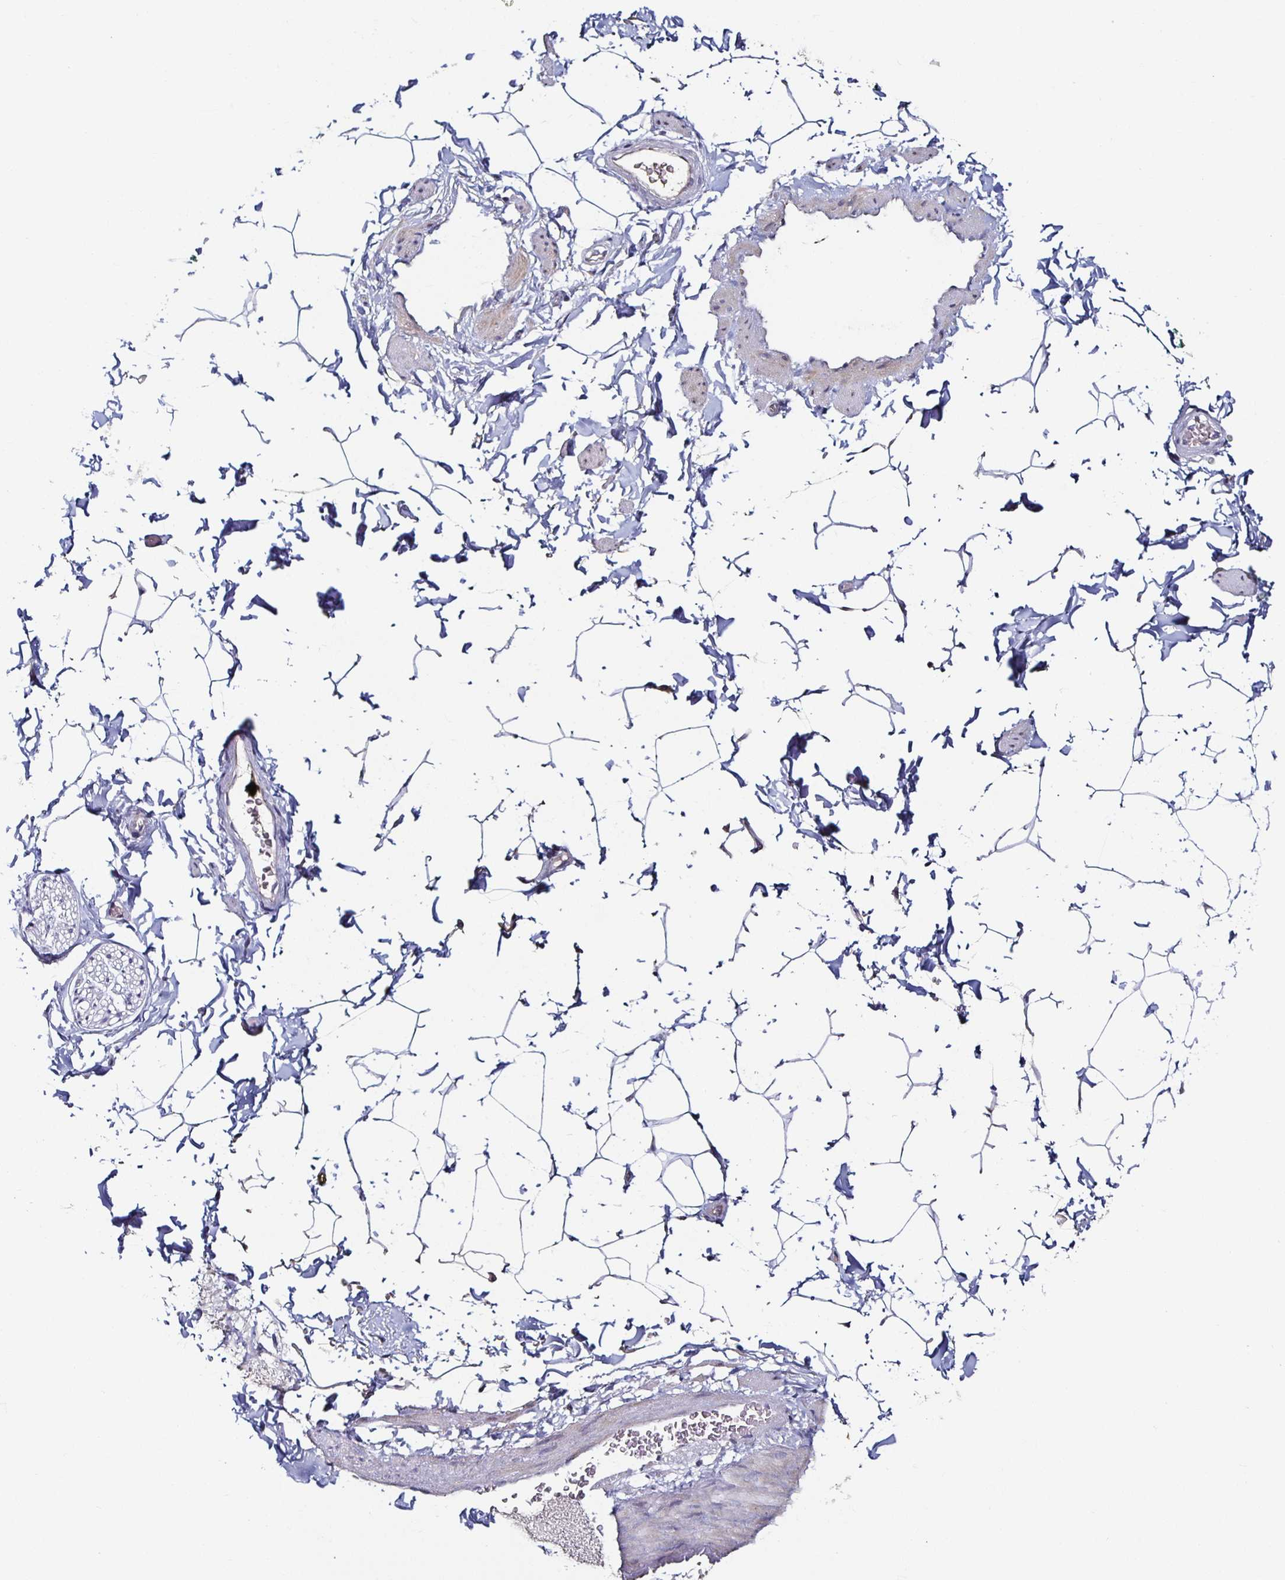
{"staining": {"intensity": "negative", "quantity": "none", "location": "none"}, "tissue": "adipose tissue", "cell_type": "Adipocytes", "image_type": "normal", "snomed": [{"axis": "morphology", "description": "Normal tissue, NOS"}, {"axis": "topography", "description": "Epididymis"}, {"axis": "topography", "description": "Peripheral nerve tissue"}], "caption": "Adipocytes are negative for protein expression in unremarkable human adipose tissue. (IHC, brightfield microscopy, high magnification).", "gene": "TLR4", "patient": {"sex": "male", "age": 32}}